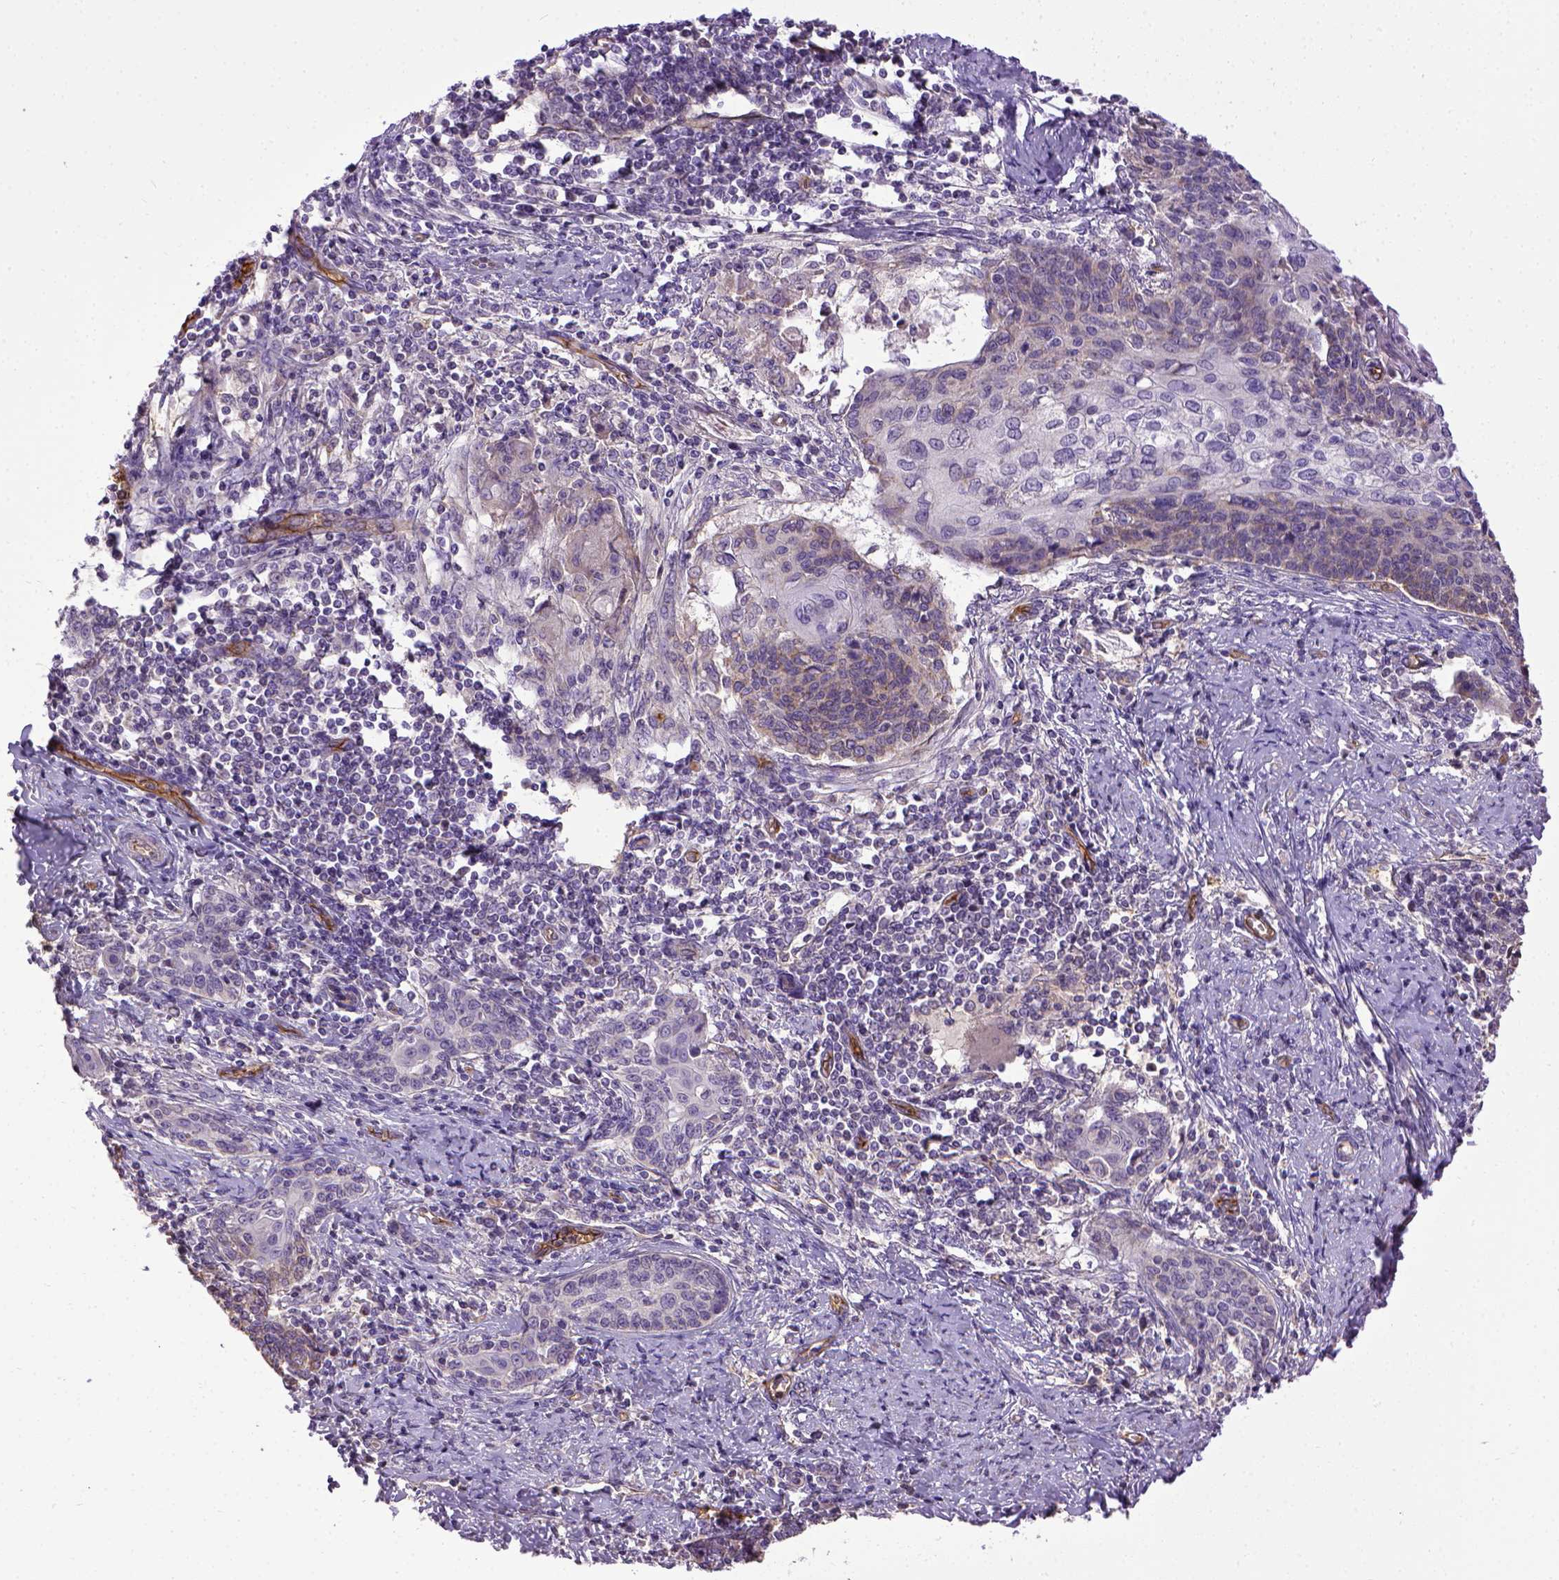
{"staining": {"intensity": "weak", "quantity": "25%-75%", "location": "cytoplasmic/membranous"}, "tissue": "cervical cancer", "cell_type": "Tumor cells", "image_type": "cancer", "snomed": [{"axis": "morphology", "description": "Squamous cell carcinoma, NOS"}, {"axis": "topography", "description": "Cervix"}], "caption": "Cervical cancer stained with a protein marker exhibits weak staining in tumor cells.", "gene": "ENG", "patient": {"sex": "female", "age": 39}}